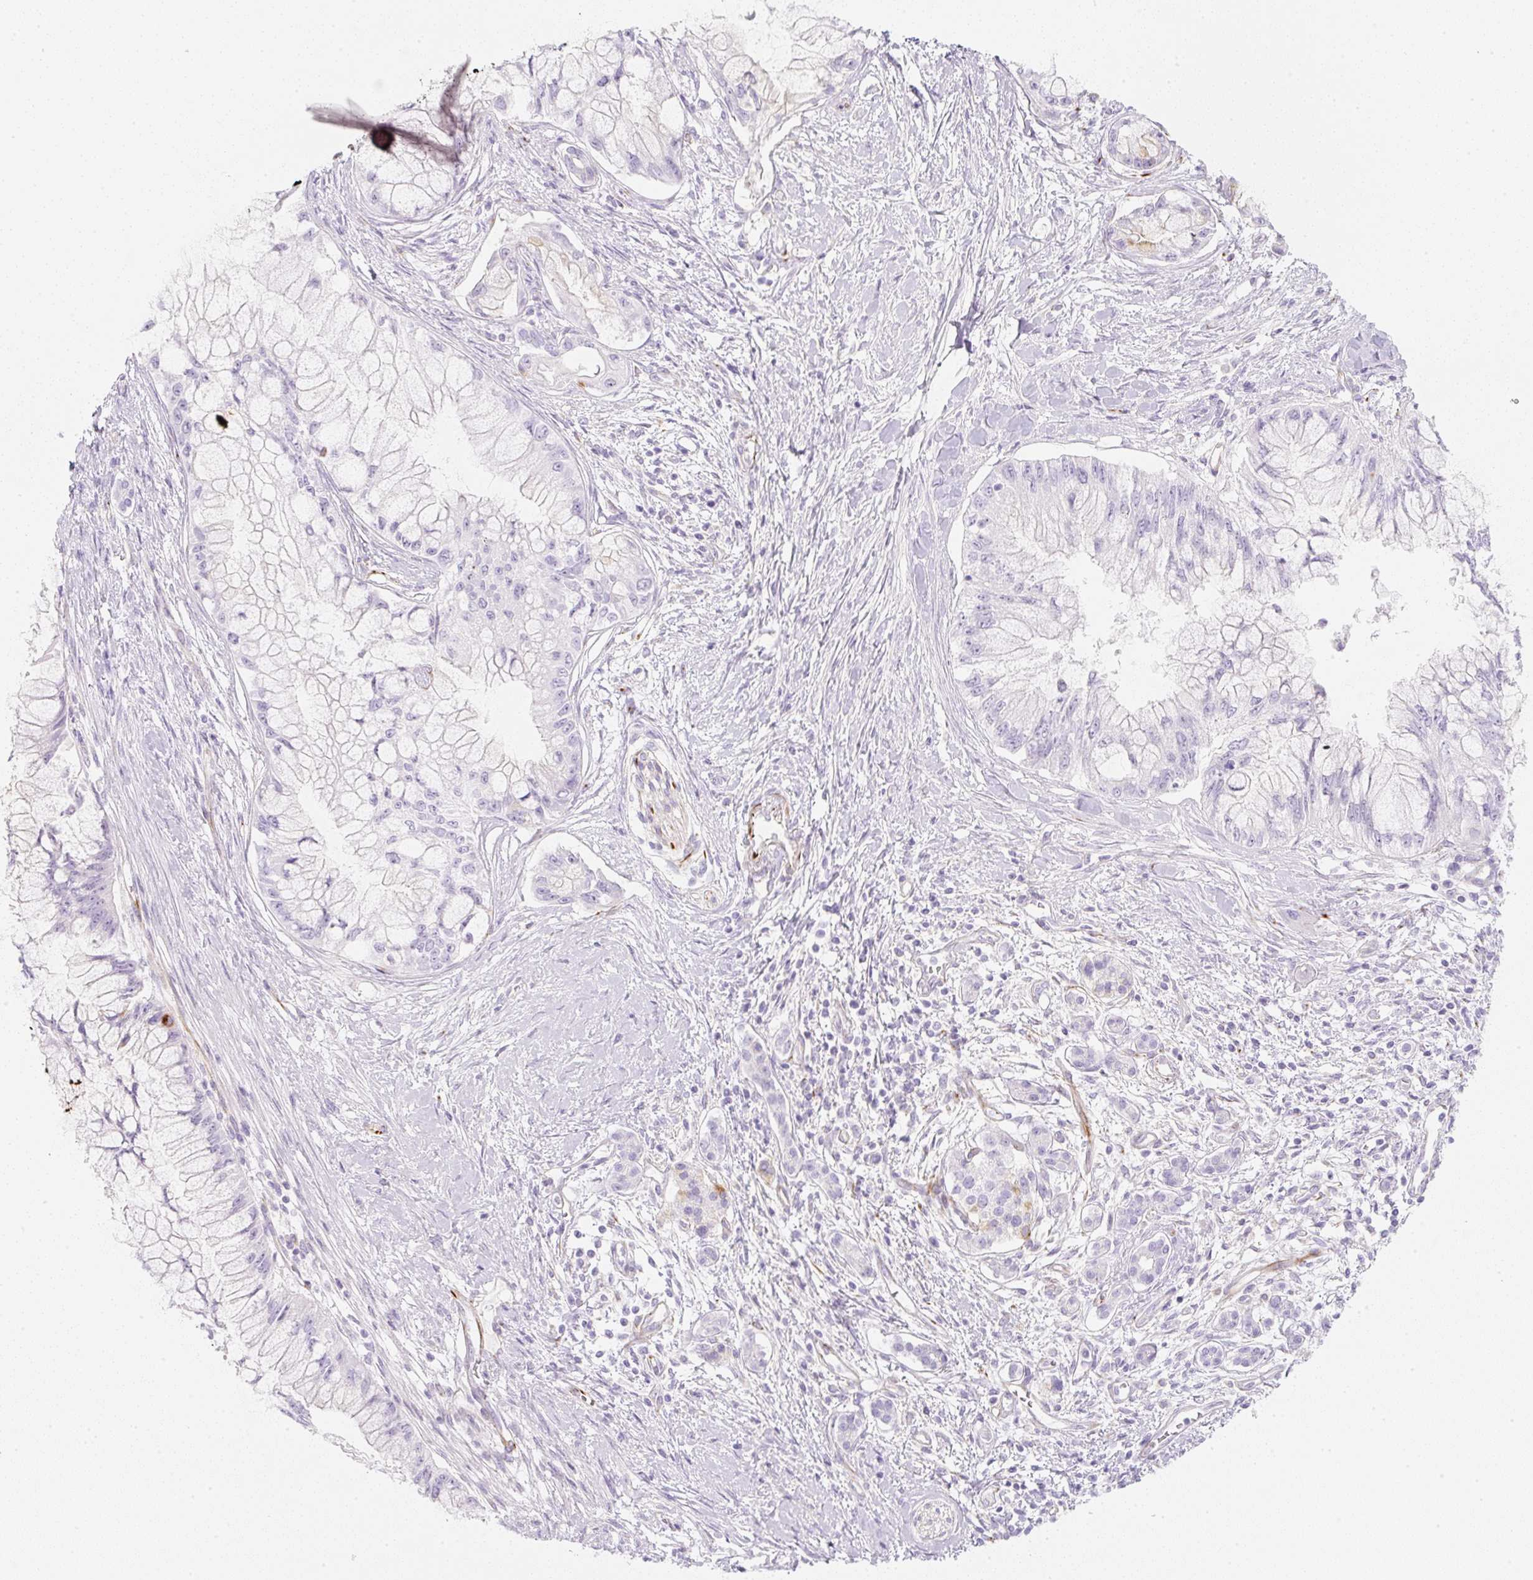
{"staining": {"intensity": "negative", "quantity": "none", "location": "none"}, "tissue": "pancreatic cancer", "cell_type": "Tumor cells", "image_type": "cancer", "snomed": [{"axis": "morphology", "description": "Adenocarcinoma, NOS"}, {"axis": "topography", "description": "Pancreas"}], "caption": "Photomicrograph shows no protein positivity in tumor cells of pancreatic cancer tissue.", "gene": "ZNF689", "patient": {"sex": "male", "age": 48}}